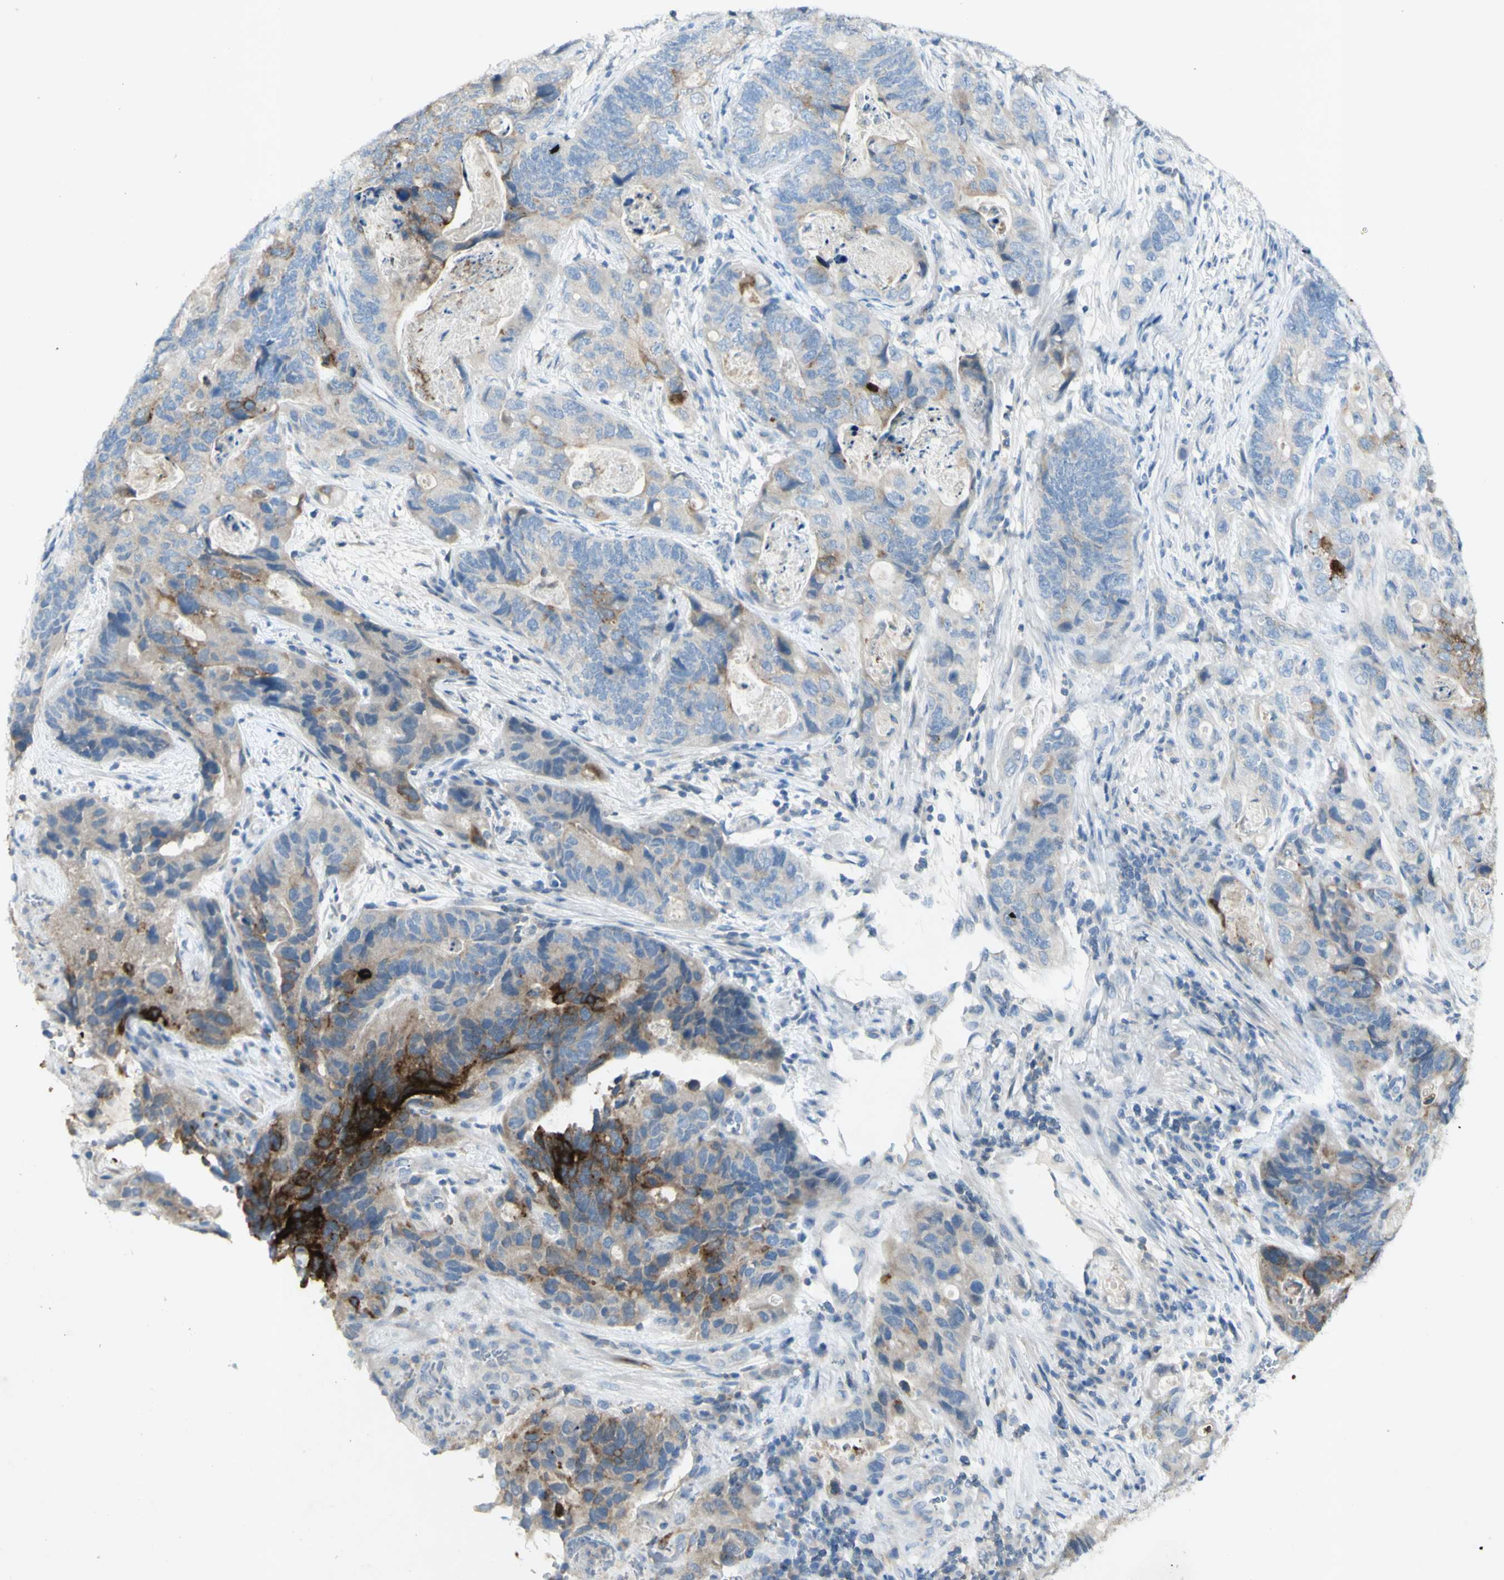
{"staining": {"intensity": "strong", "quantity": "<25%", "location": "cytoplasmic/membranous"}, "tissue": "stomach cancer", "cell_type": "Tumor cells", "image_type": "cancer", "snomed": [{"axis": "morphology", "description": "Adenocarcinoma, NOS"}, {"axis": "topography", "description": "Stomach"}], "caption": "Stomach cancer (adenocarcinoma) tissue shows strong cytoplasmic/membranous staining in approximately <25% of tumor cells, visualized by immunohistochemistry.", "gene": "GDF15", "patient": {"sex": "female", "age": 89}}